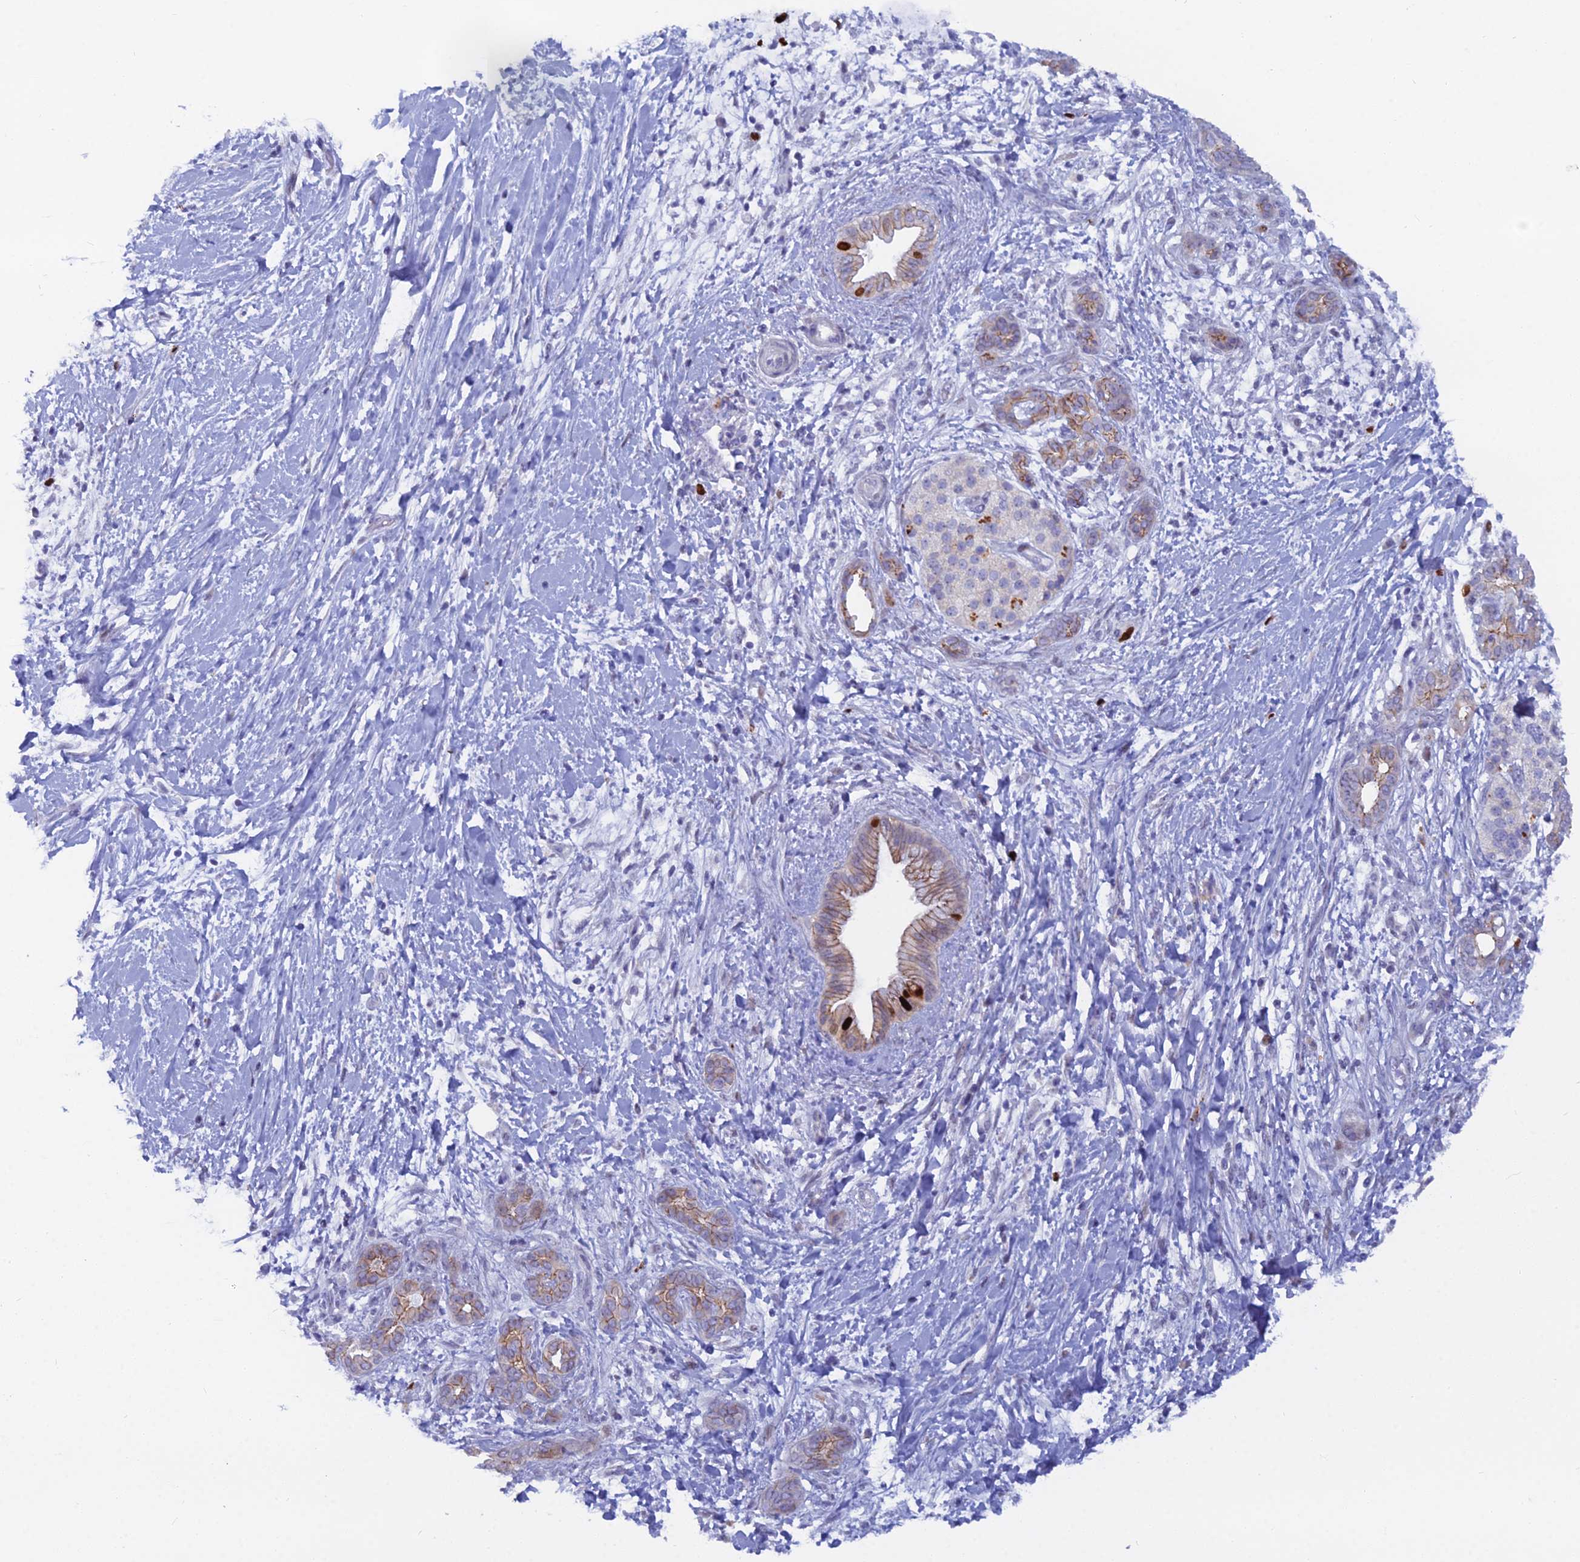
{"staining": {"intensity": "strong", "quantity": "25%-75%", "location": "cytoplasmic/membranous,nuclear"}, "tissue": "pancreatic cancer", "cell_type": "Tumor cells", "image_type": "cancer", "snomed": [{"axis": "morphology", "description": "Adenocarcinoma, NOS"}, {"axis": "topography", "description": "Pancreas"}], "caption": "There is high levels of strong cytoplasmic/membranous and nuclear positivity in tumor cells of pancreatic cancer, as demonstrated by immunohistochemical staining (brown color).", "gene": "NUSAP1", "patient": {"sex": "male", "age": 58}}